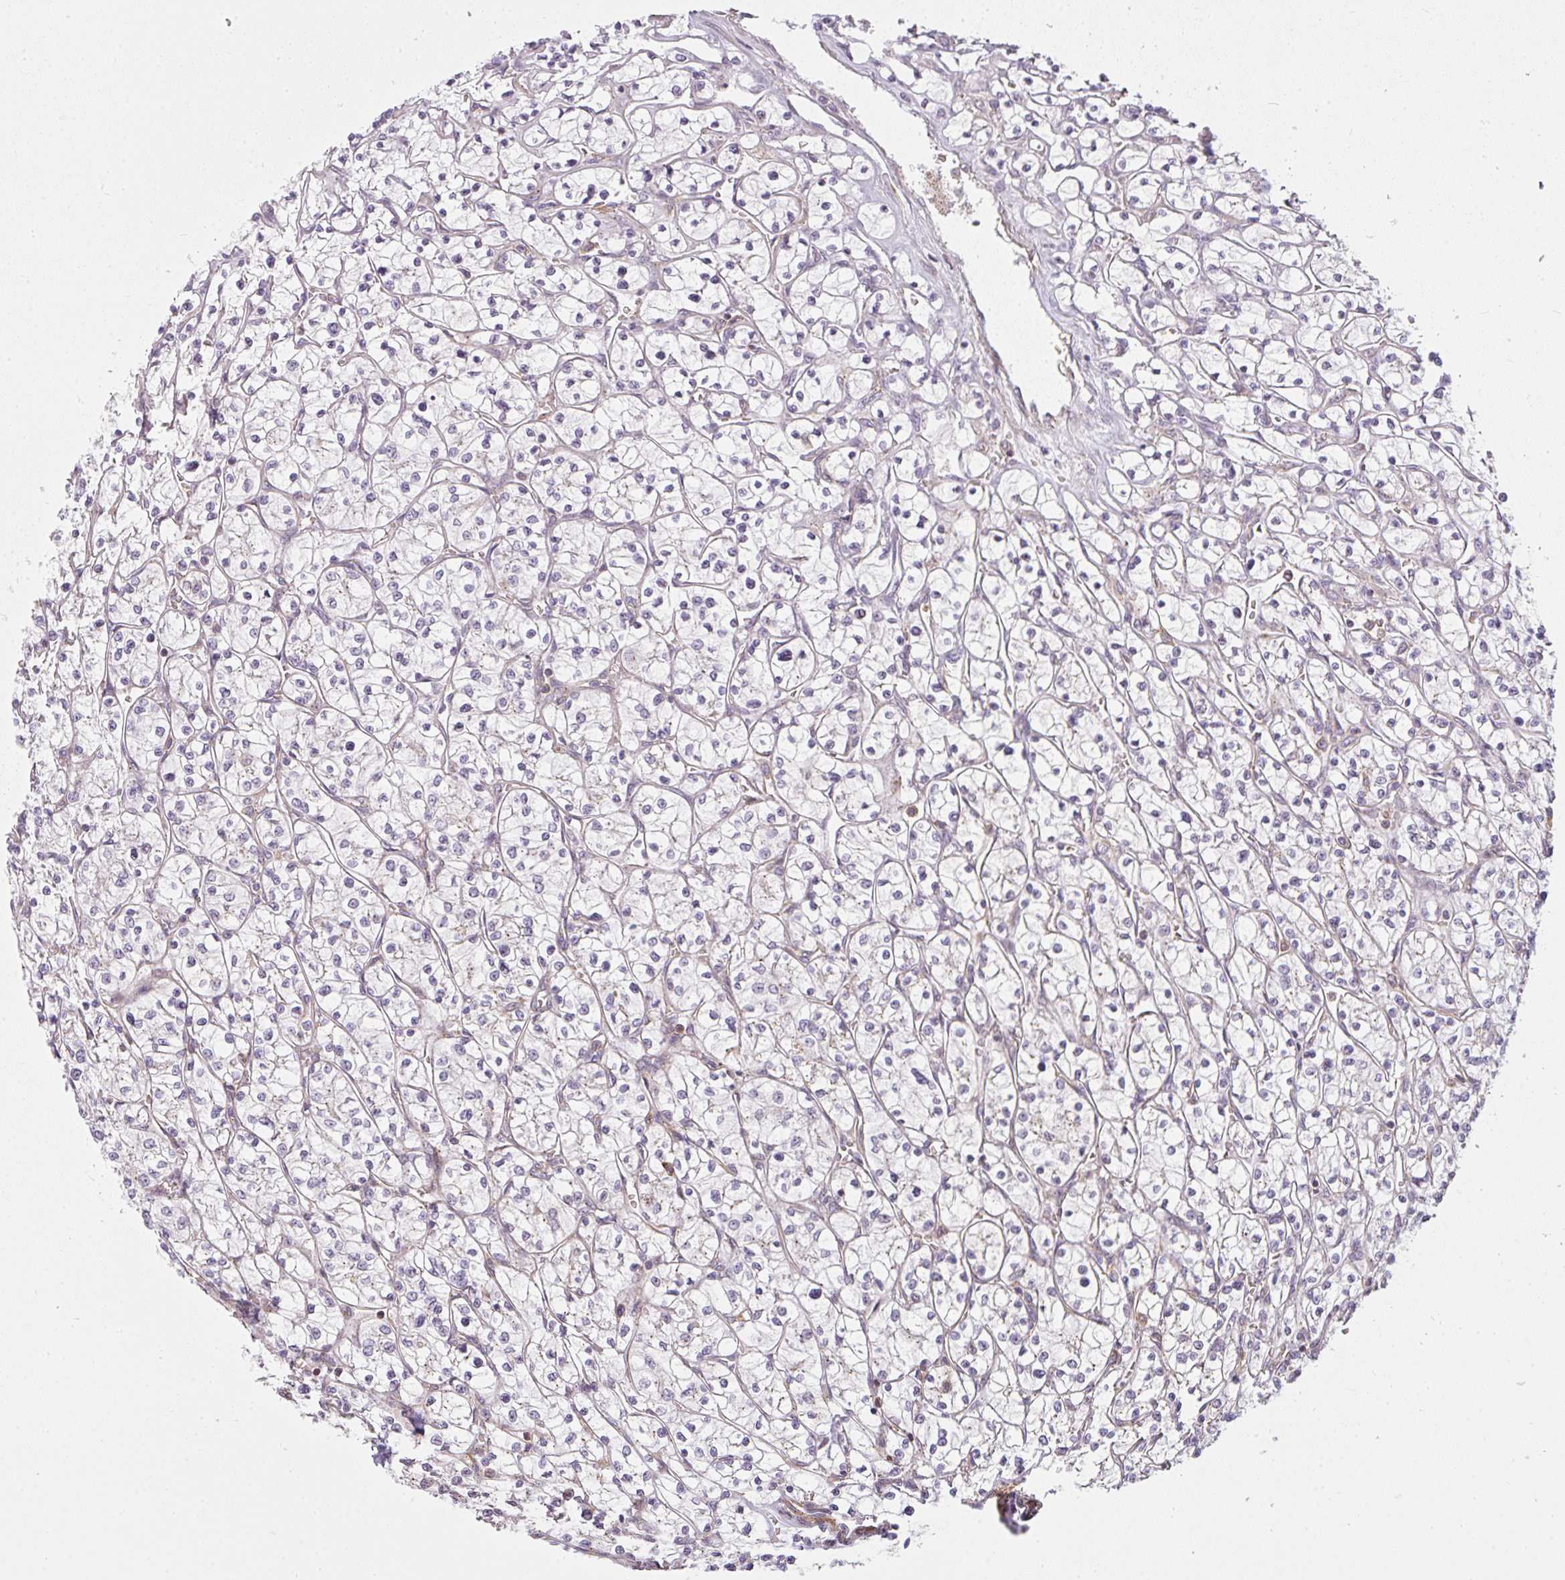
{"staining": {"intensity": "negative", "quantity": "none", "location": "none"}, "tissue": "renal cancer", "cell_type": "Tumor cells", "image_type": "cancer", "snomed": [{"axis": "morphology", "description": "Adenocarcinoma, NOS"}, {"axis": "topography", "description": "Kidney"}], "caption": "High power microscopy histopathology image of an IHC histopathology image of renal adenocarcinoma, revealing no significant positivity in tumor cells.", "gene": "SULF1", "patient": {"sex": "female", "age": 64}}